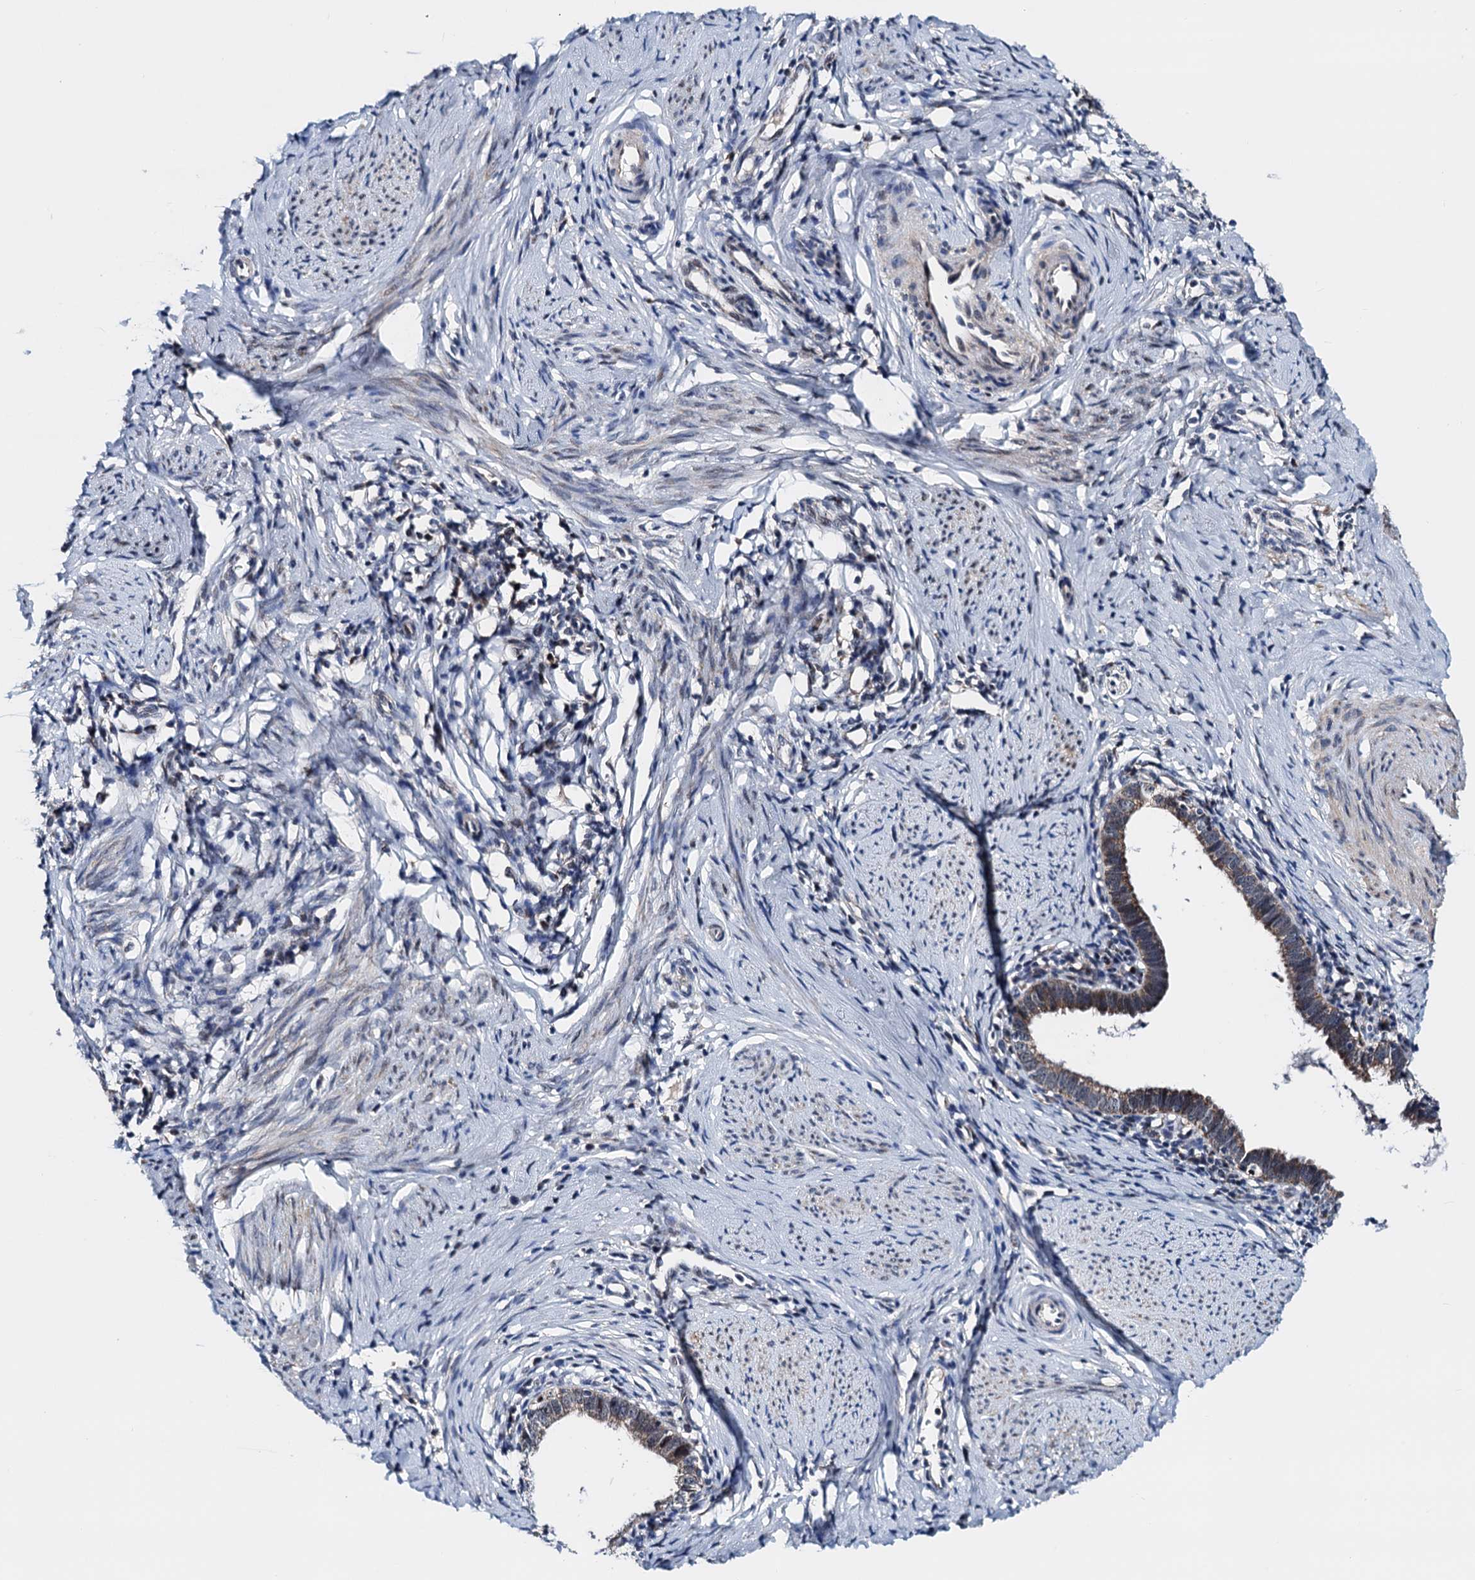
{"staining": {"intensity": "moderate", "quantity": "25%-75%", "location": "cytoplasmic/membranous"}, "tissue": "cervical cancer", "cell_type": "Tumor cells", "image_type": "cancer", "snomed": [{"axis": "morphology", "description": "Adenocarcinoma, NOS"}, {"axis": "topography", "description": "Cervix"}], "caption": "Human cervical adenocarcinoma stained with a brown dye demonstrates moderate cytoplasmic/membranous positive expression in approximately 25%-75% of tumor cells.", "gene": "COA4", "patient": {"sex": "female", "age": 36}}